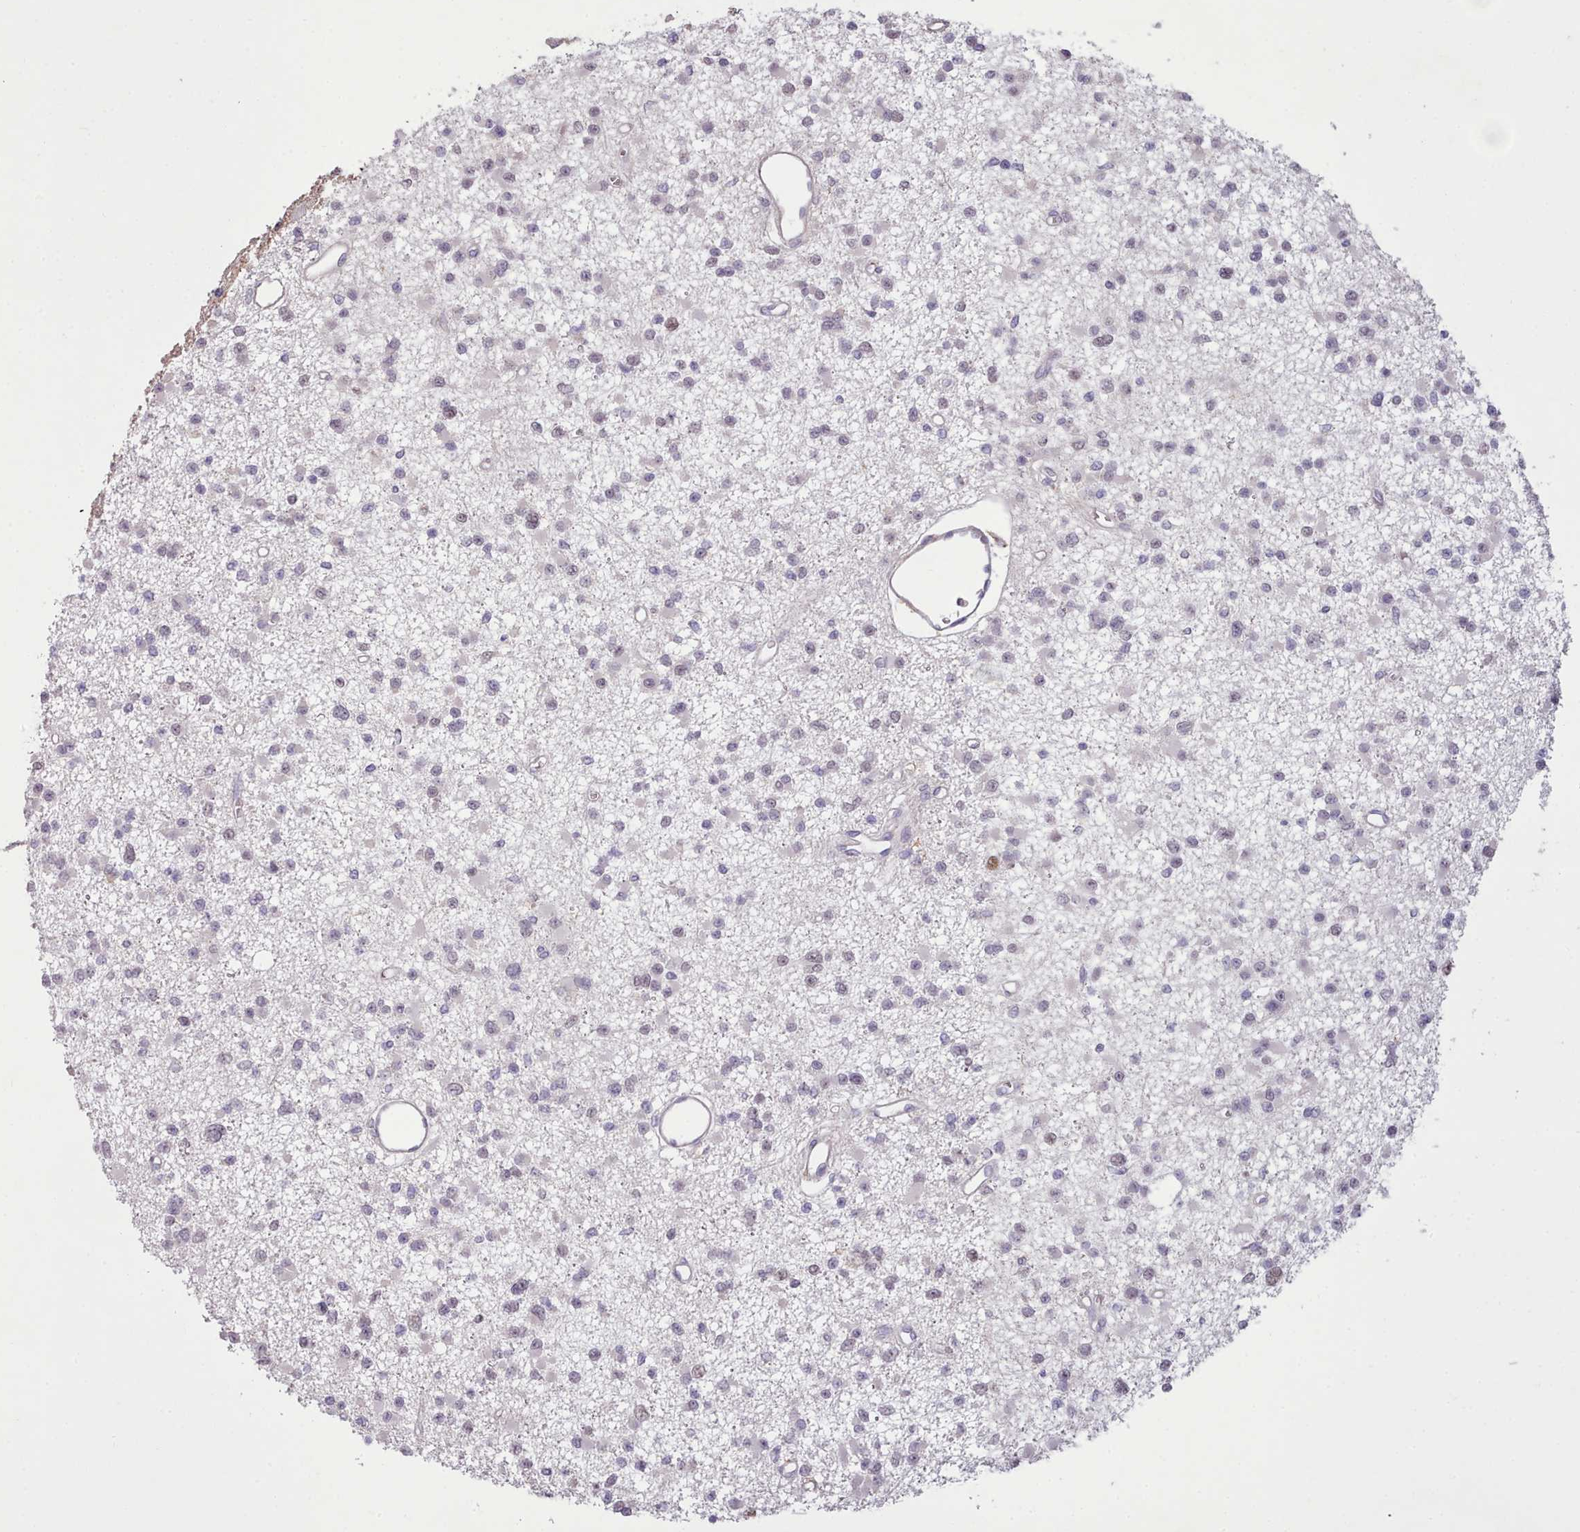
{"staining": {"intensity": "moderate", "quantity": "<25%", "location": "nuclear"}, "tissue": "glioma", "cell_type": "Tumor cells", "image_type": "cancer", "snomed": [{"axis": "morphology", "description": "Glioma, malignant, Low grade"}, {"axis": "topography", "description": "Brain"}], "caption": "About <25% of tumor cells in glioma exhibit moderate nuclear protein staining as visualized by brown immunohistochemical staining.", "gene": "DPF1", "patient": {"sex": "female", "age": 22}}